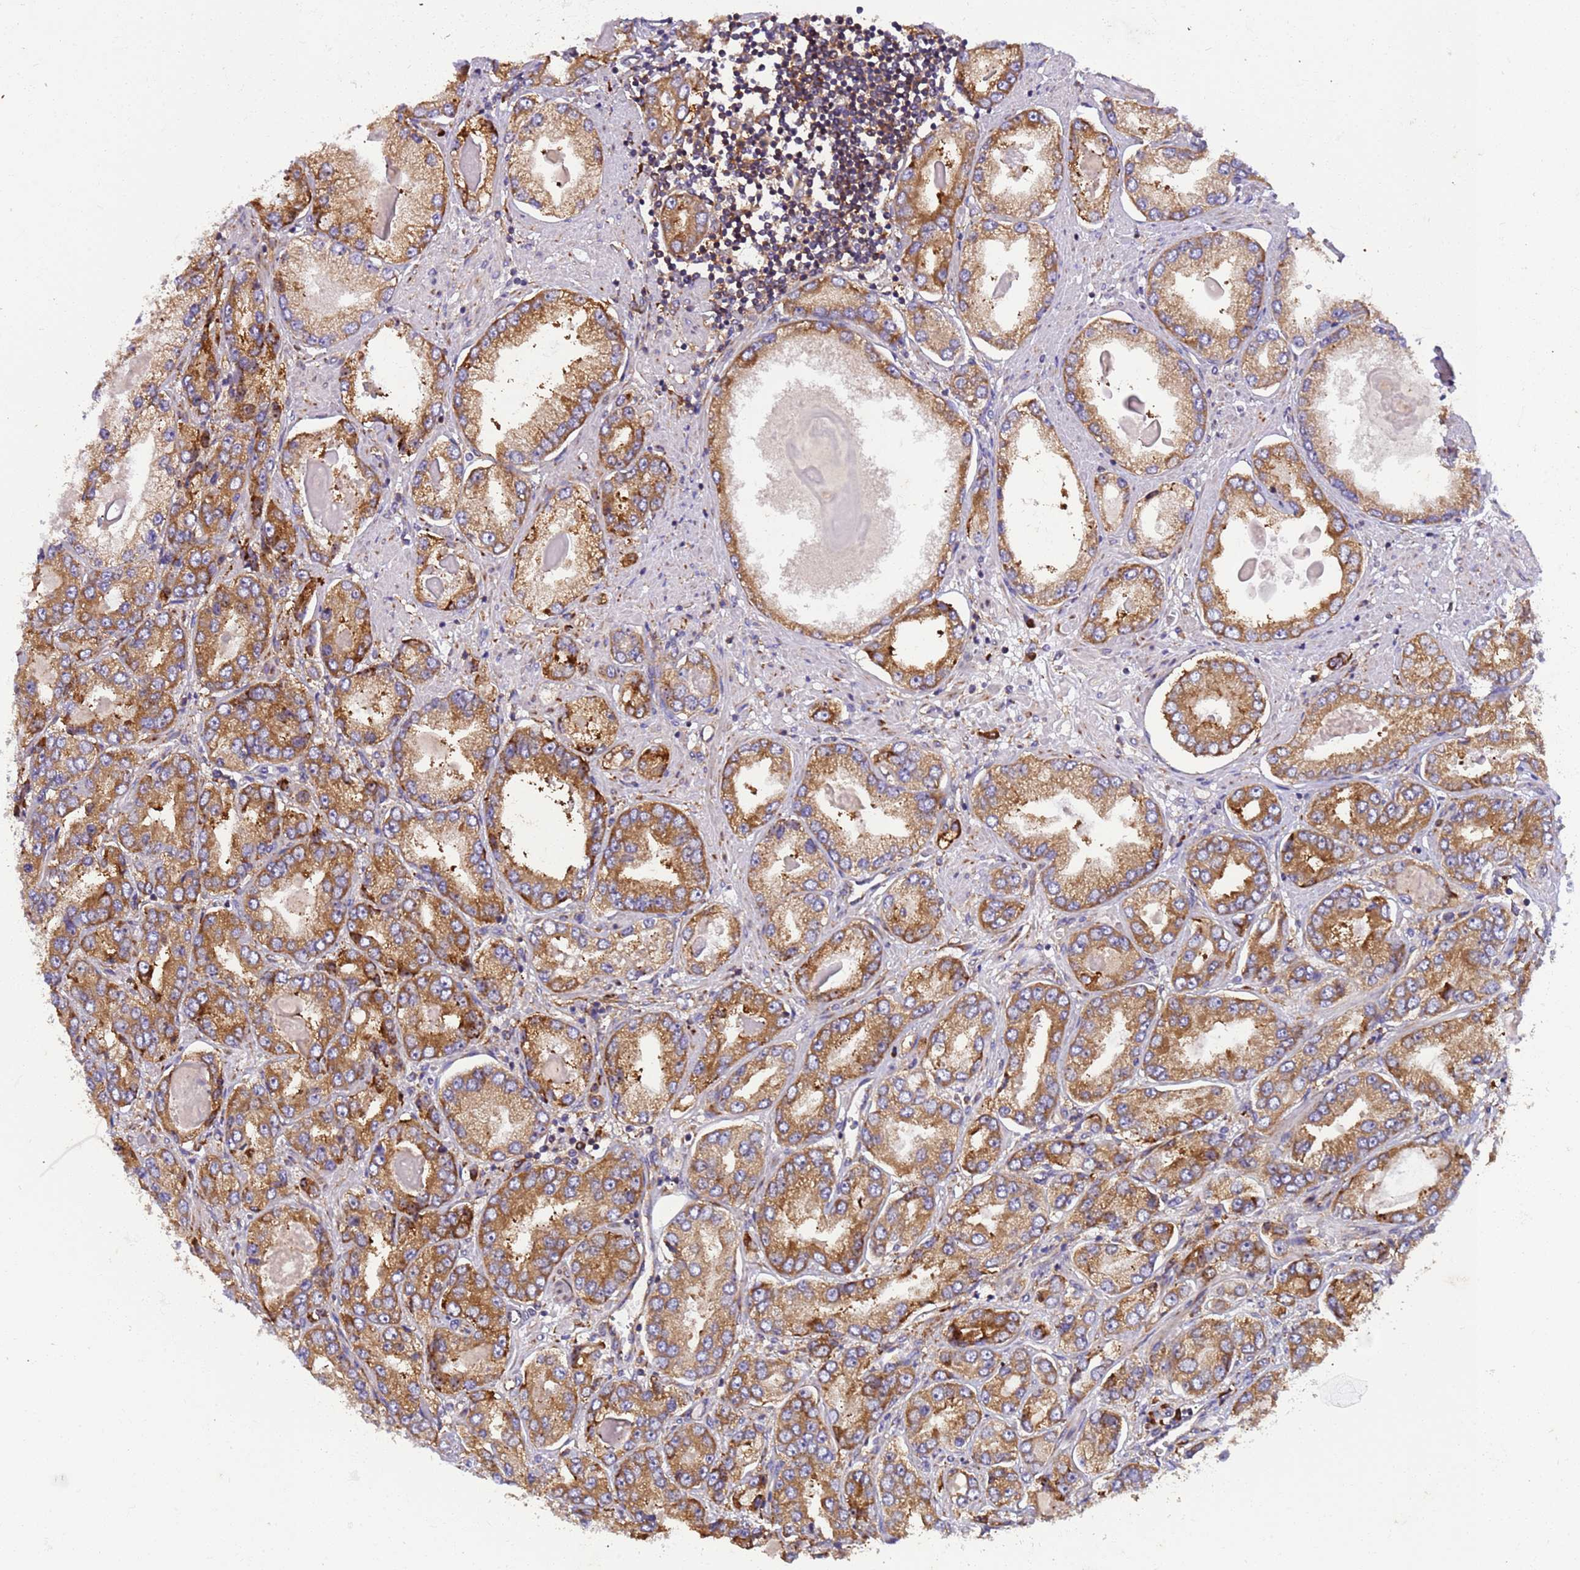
{"staining": {"intensity": "moderate", "quantity": ">75%", "location": "cytoplasmic/membranous"}, "tissue": "prostate cancer", "cell_type": "Tumor cells", "image_type": "cancer", "snomed": [{"axis": "morphology", "description": "Adenocarcinoma, High grade"}, {"axis": "topography", "description": "Prostate"}], "caption": "Immunohistochemical staining of human prostate cancer demonstrates medium levels of moderate cytoplasmic/membranous protein positivity in approximately >75% of tumor cells. Immunohistochemistry stains the protein of interest in brown and the nuclei are stained blue.", "gene": "RPL36", "patient": {"sex": "male", "age": 68}}